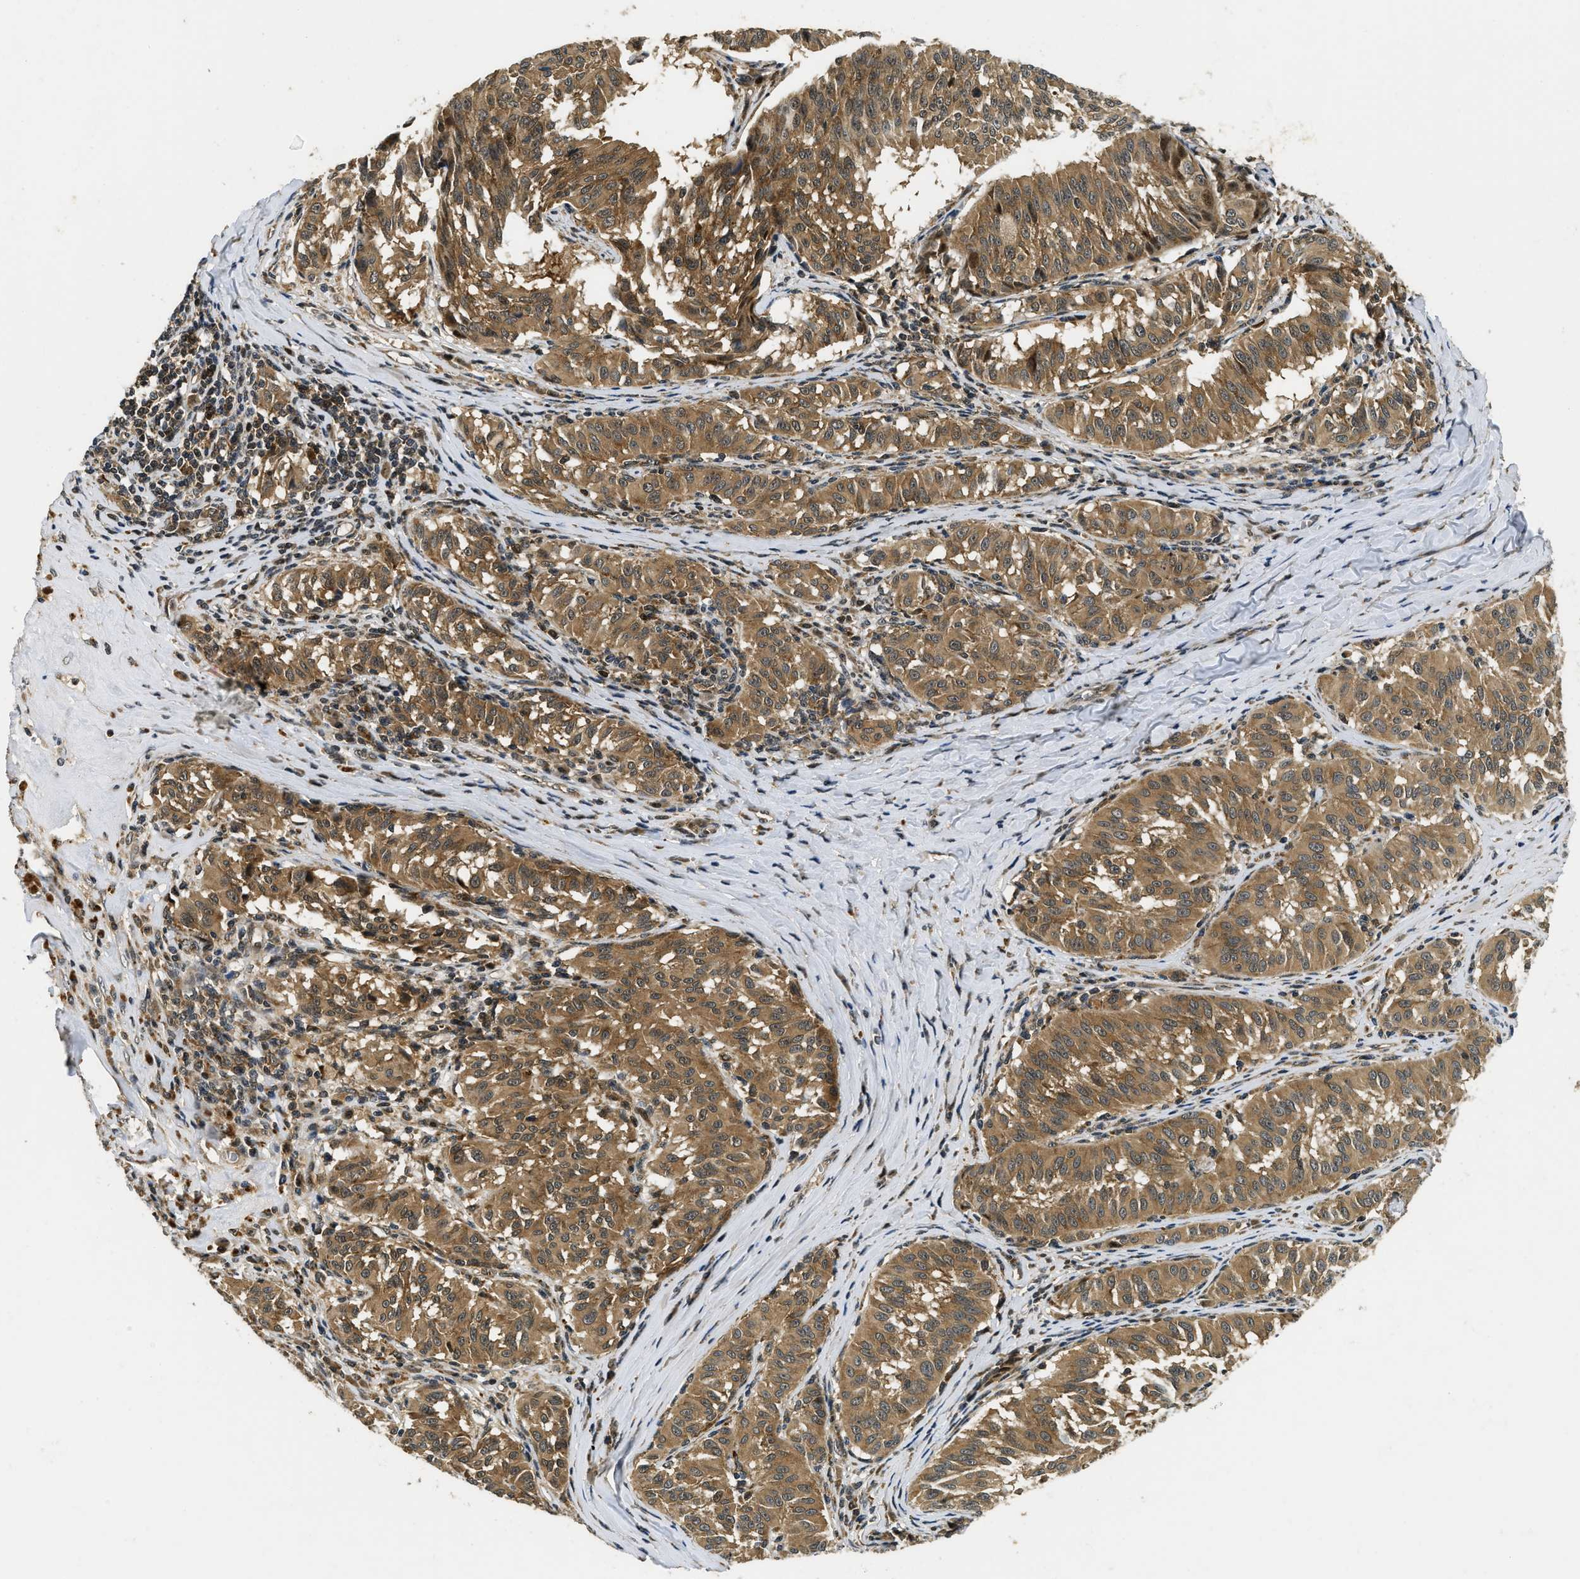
{"staining": {"intensity": "moderate", "quantity": ">75%", "location": "cytoplasmic/membranous"}, "tissue": "melanoma", "cell_type": "Tumor cells", "image_type": "cancer", "snomed": [{"axis": "morphology", "description": "Malignant melanoma, NOS"}, {"axis": "topography", "description": "Skin"}], "caption": "A high-resolution photomicrograph shows IHC staining of malignant melanoma, which shows moderate cytoplasmic/membranous expression in about >75% of tumor cells.", "gene": "ADSL", "patient": {"sex": "female", "age": 72}}